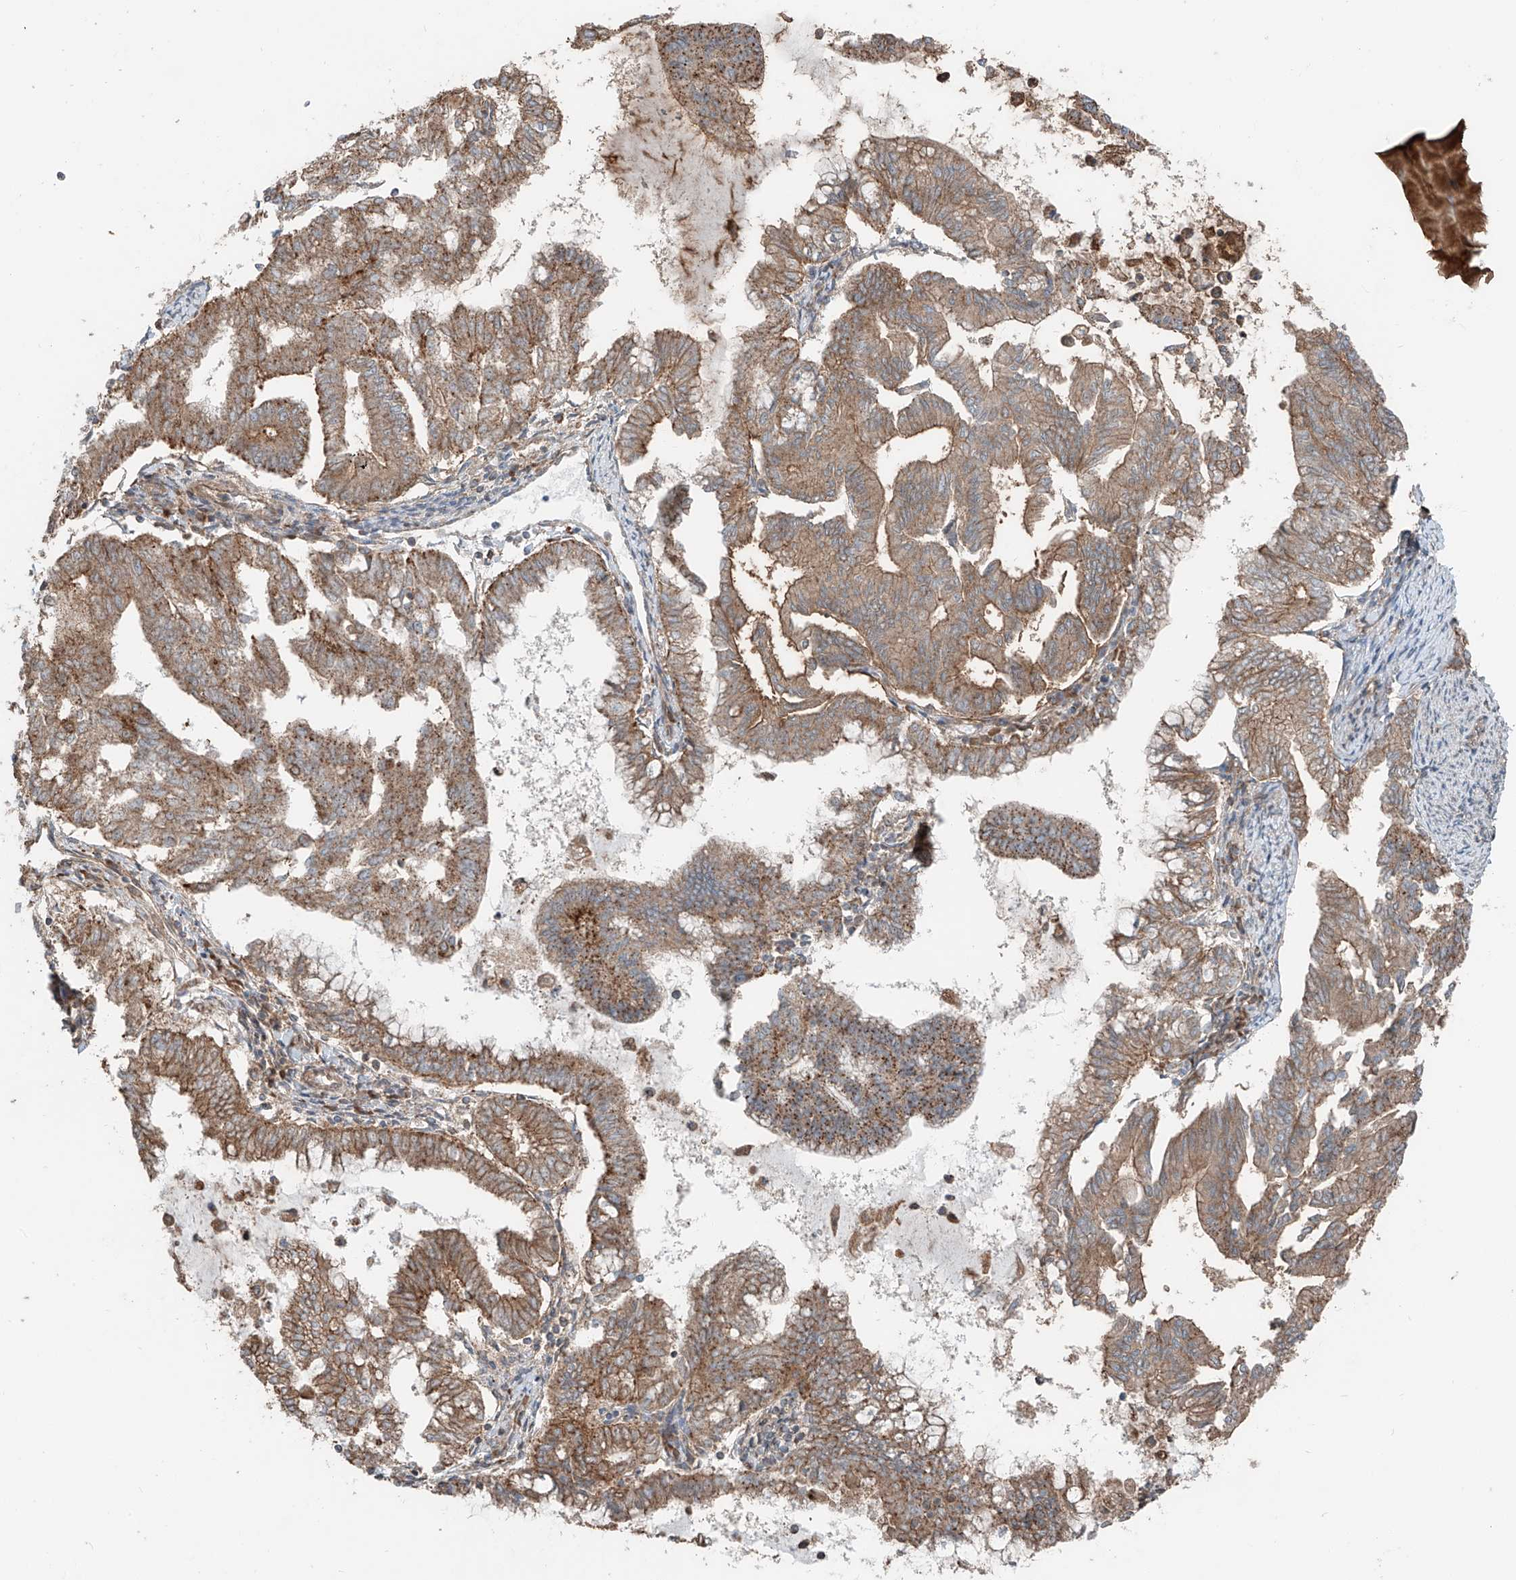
{"staining": {"intensity": "moderate", "quantity": ">75%", "location": "cytoplasmic/membranous"}, "tissue": "endometrial cancer", "cell_type": "Tumor cells", "image_type": "cancer", "snomed": [{"axis": "morphology", "description": "Adenocarcinoma, NOS"}, {"axis": "topography", "description": "Endometrium"}], "caption": "IHC histopathology image of human endometrial cancer stained for a protein (brown), which exhibits medium levels of moderate cytoplasmic/membranous expression in approximately >75% of tumor cells.", "gene": "CEP162", "patient": {"sex": "female", "age": 79}}